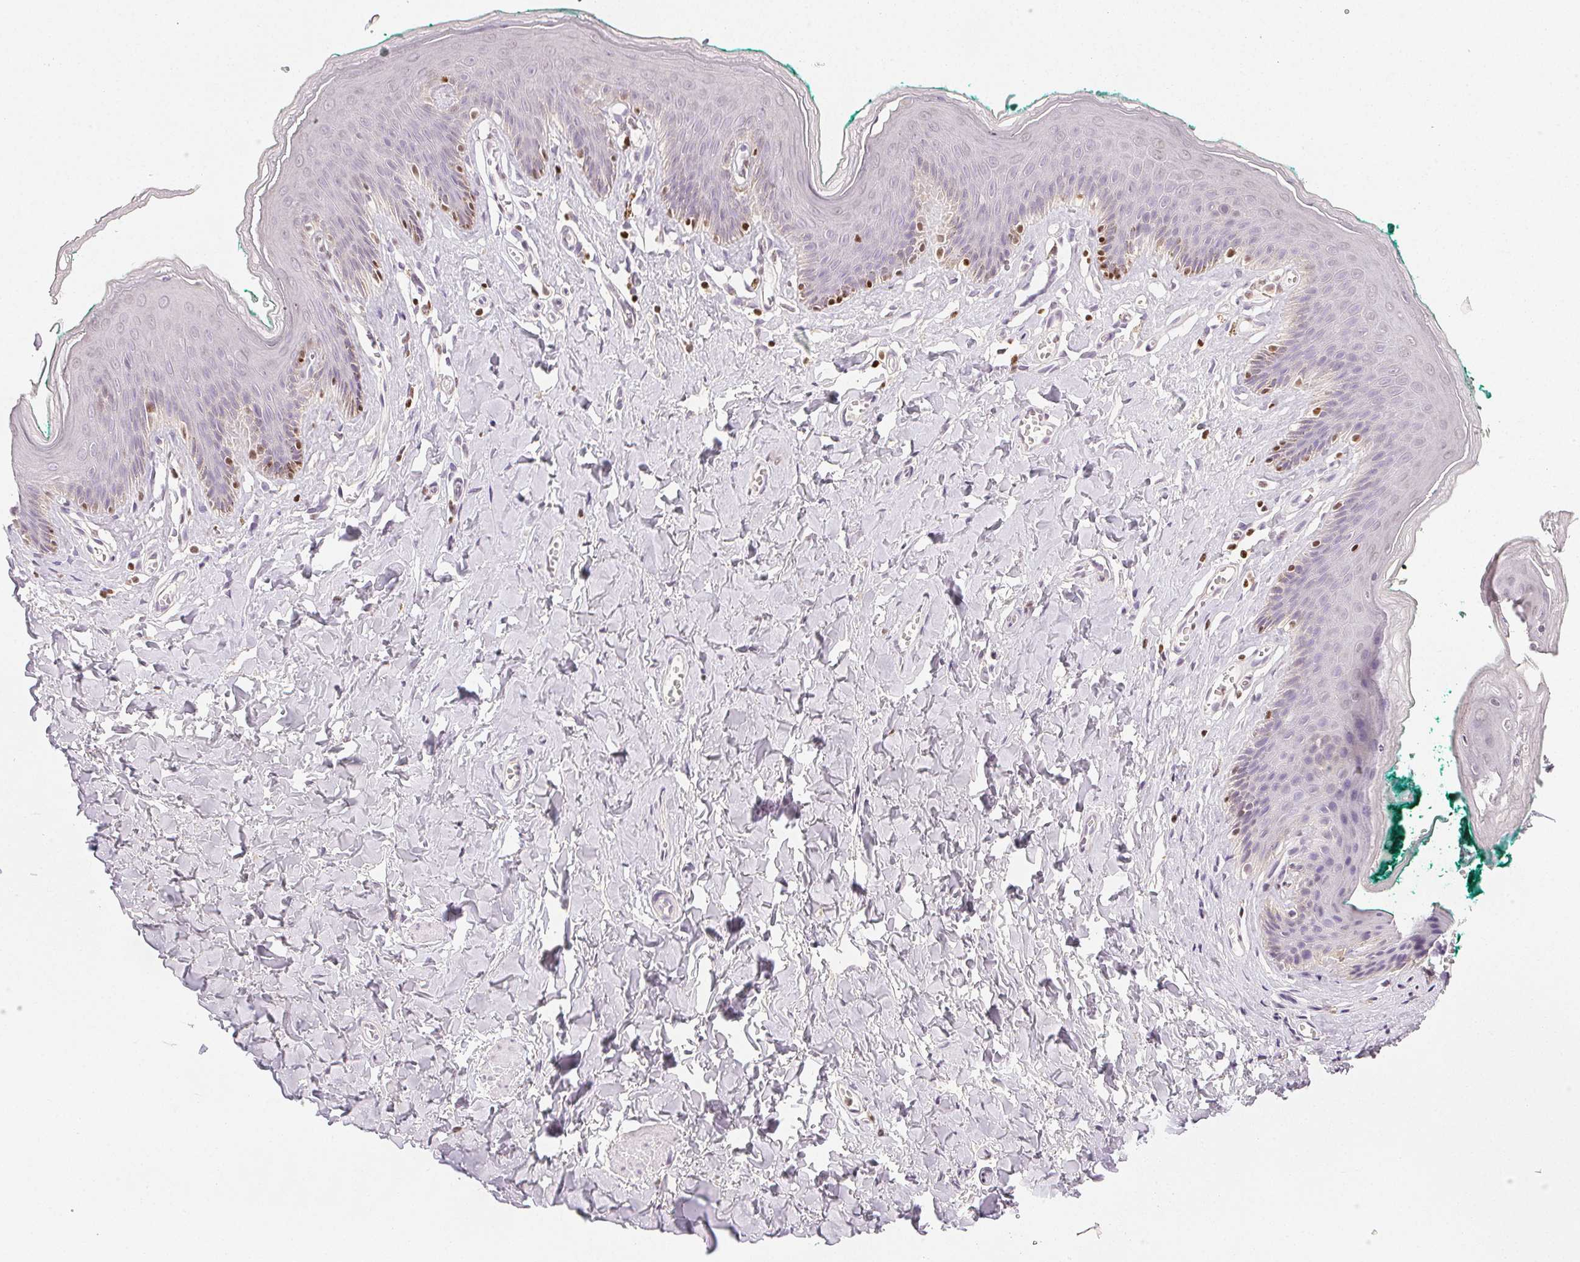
{"staining": {"intensity": "negative", "quantity": "none", "location": "none"}, "tissue": "skin", "cell_type": "Epidermal cells", "image_type": "normal", "snomed": [{"axis": "morphology", "description": "Normal tissue, NOS"}, {"axis": "topography", "description": "Vulva"}, {"axis": "topography", "description": "Peripheral nerve tissue"}], "caption": "Epidermal cells are negative for brown protein staining in unremarkable skin. (DAB immunohistochemistry with hematoxylin counter stain).", "gene": "RUNX2", "patient": {"sex": "female", "age": 66}}